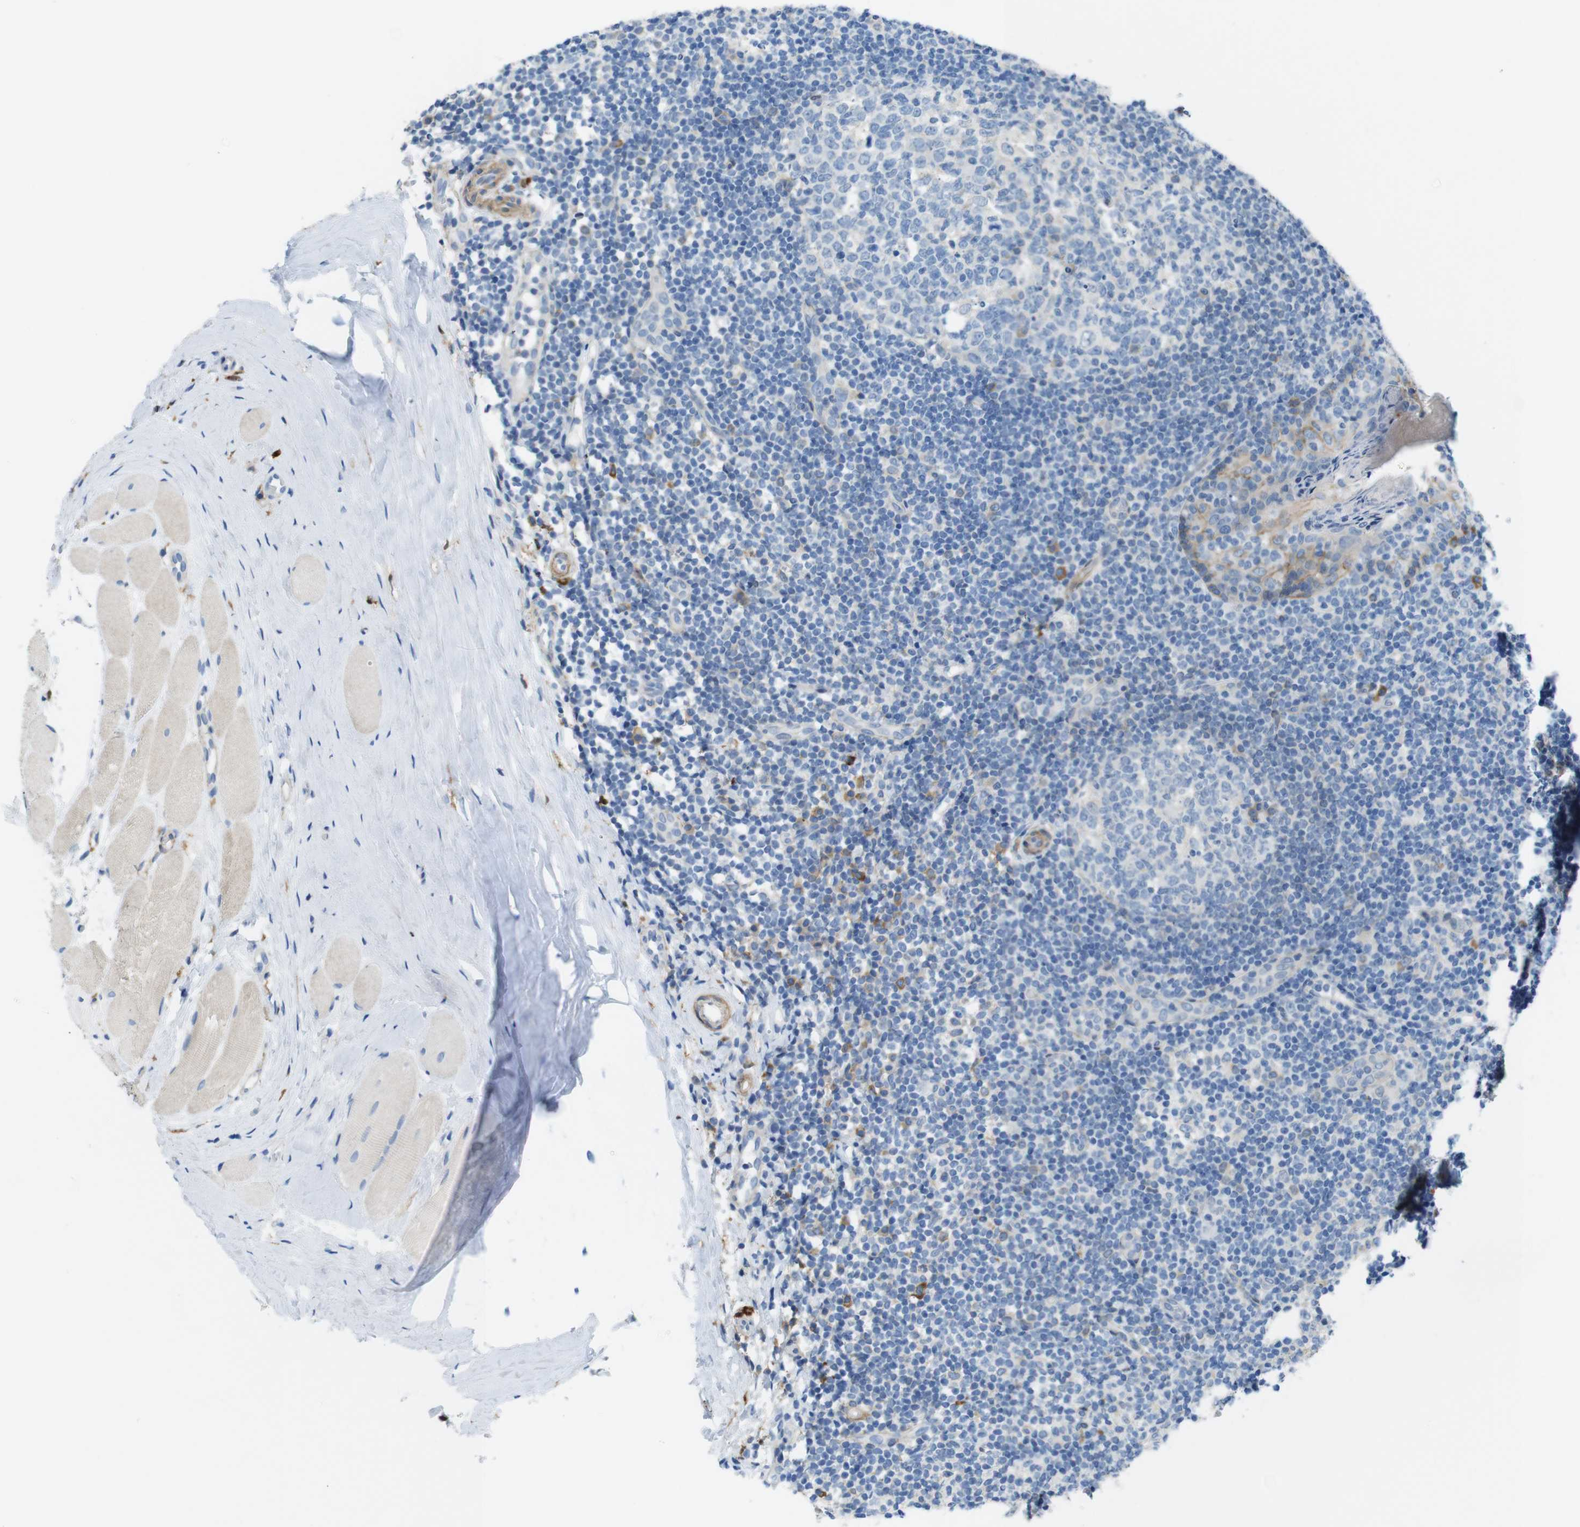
{"staining": {"intensity": "negative", "quantity": "none", "location": "none"}, "tissue": "tonsil", "cell_type": "Germinal center cells", "image_type": "normal", "snomed": [{"axis": "morphology", "description": "Normal tissue, NOS"}, {"axis": "topography", "description": "Tonsil"}], "caption": "The micrograph shows no staining of germinal center cells in benign tonsil.", "gene": "CLMN", "patient": {"sex": "female", "age": 19}}